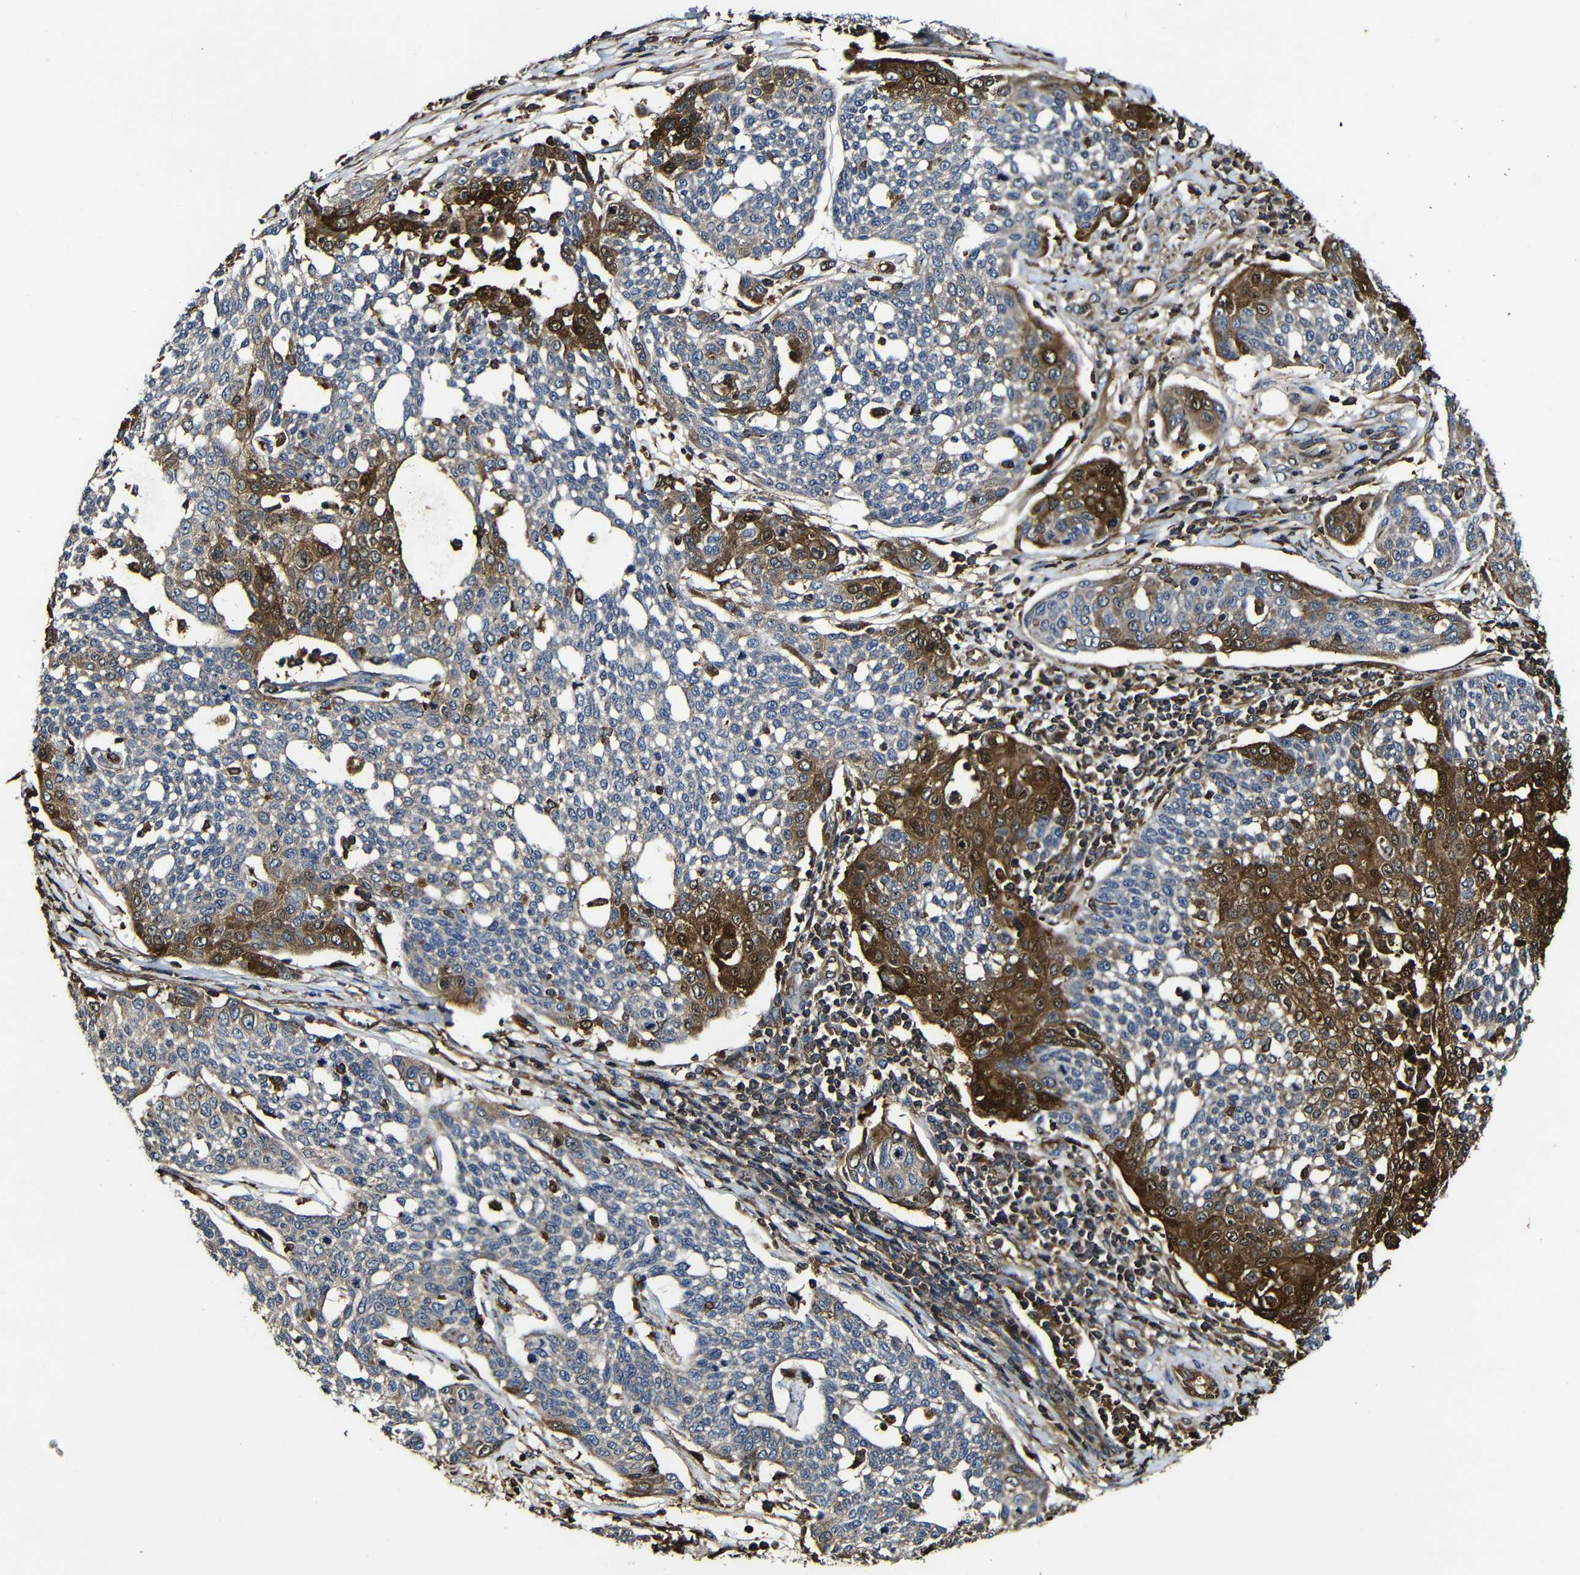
{"staining": {"intensity": "moderate", "quantity": "<25%", "location": "cytoplasmic/membranous"}, "tissue": "cervical cancer", "cell_type": "Tumor cells", "image_type": "cancer", "snomed": [{"axis": "morphology", "description": "Squamous cell carcinoma, NOS"}, {"axis": "topography", "description": "Cervix"}], "caption": "This is an image of immunohistochemistry (IHC) staining of squamous cell carcinoma (cervical), which shows moderate staining in the cytoplasmic/membranous of tumor cells.", "gene": "MSN", "patient": {"sex": "female", "age": 34}}